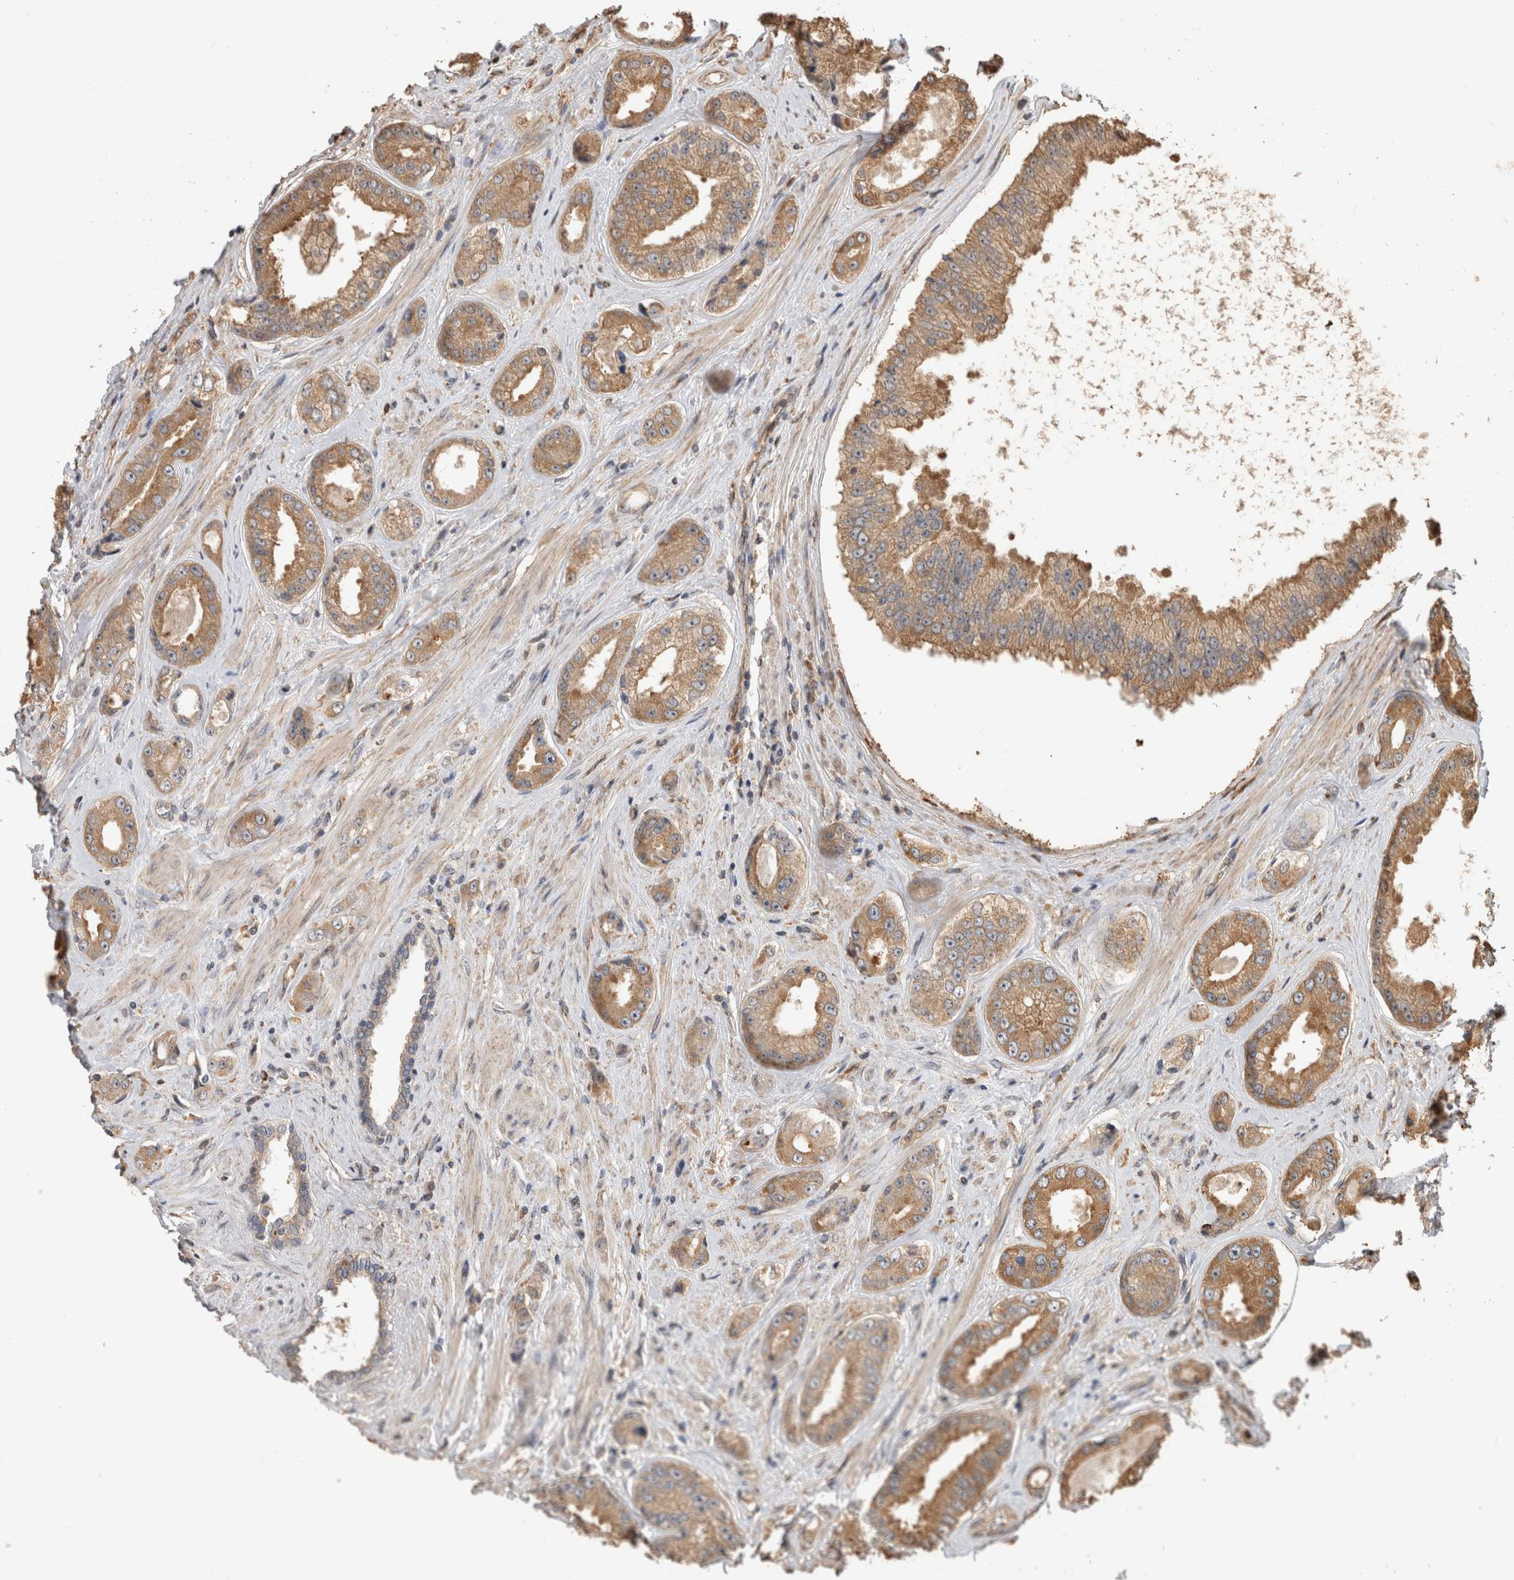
{"staining": {"intensity": "moderate", "quantity": ">75%", "location": "cytoplasmic/membranous"}, "tissue": "prostate cancer", "cell_type": "Tumor cells", "image_type": "cancer", "snomed": [{"axis": "morphology", "description": "Adenocarcinoma, High grade"}, {"axis": "topography", "description": "Prostate"}], "caption": "Human prostate adenocarcinoma (high-grade) stained for a protein (brown) displays moderate cytoplasmic/membranous positive expression in approximately >75% of tumor cells.", "gene": "CLIP1", "patient": {"sex": "male", "age": 61}}